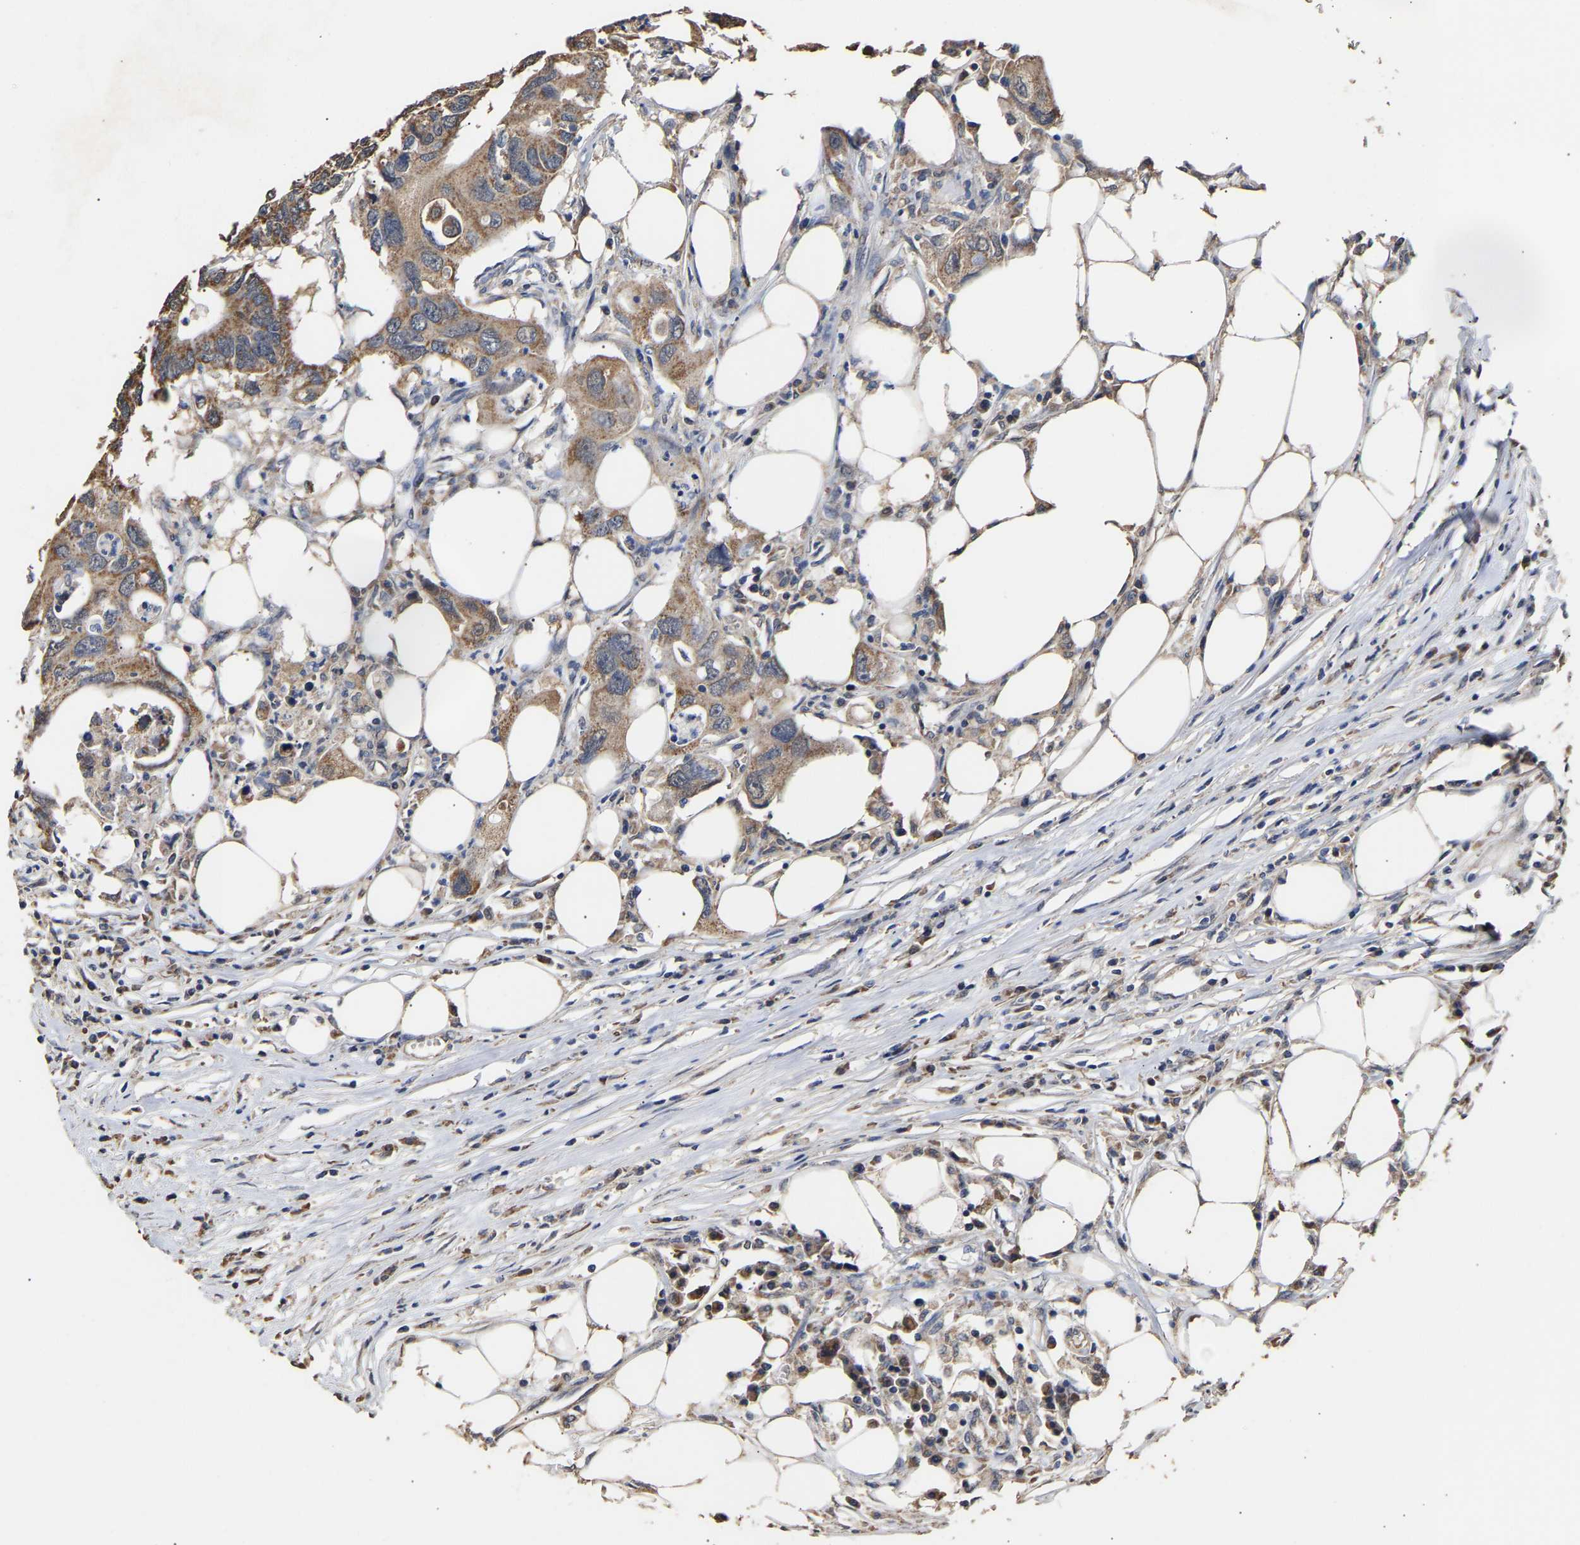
{"staining": {"intensity": "moderate", "quantity": ">75%", "location": "cytoplasmic/membranous"}, "tissue": "colorectal cancer", "cell_type": "Tumor cells", "image_type": "cancer", "snomed": [{"axis": "morphology", "description": "Adenocarcinoma, NOS"}, {"axis": "topography", "description": "Colon"}], "caption": "Protein expression analysis of human adenocarcinoma (colorectal) reveals moderate cytoplasmic/membranous positivity in about >75% of tumor cells. (Stains: DAB in brown, nuclei in blue, Microscopy: brightfield microscopy at high magnification).", "gene": "ZNF26", "patient": {"sex": "male", "age": 71}}